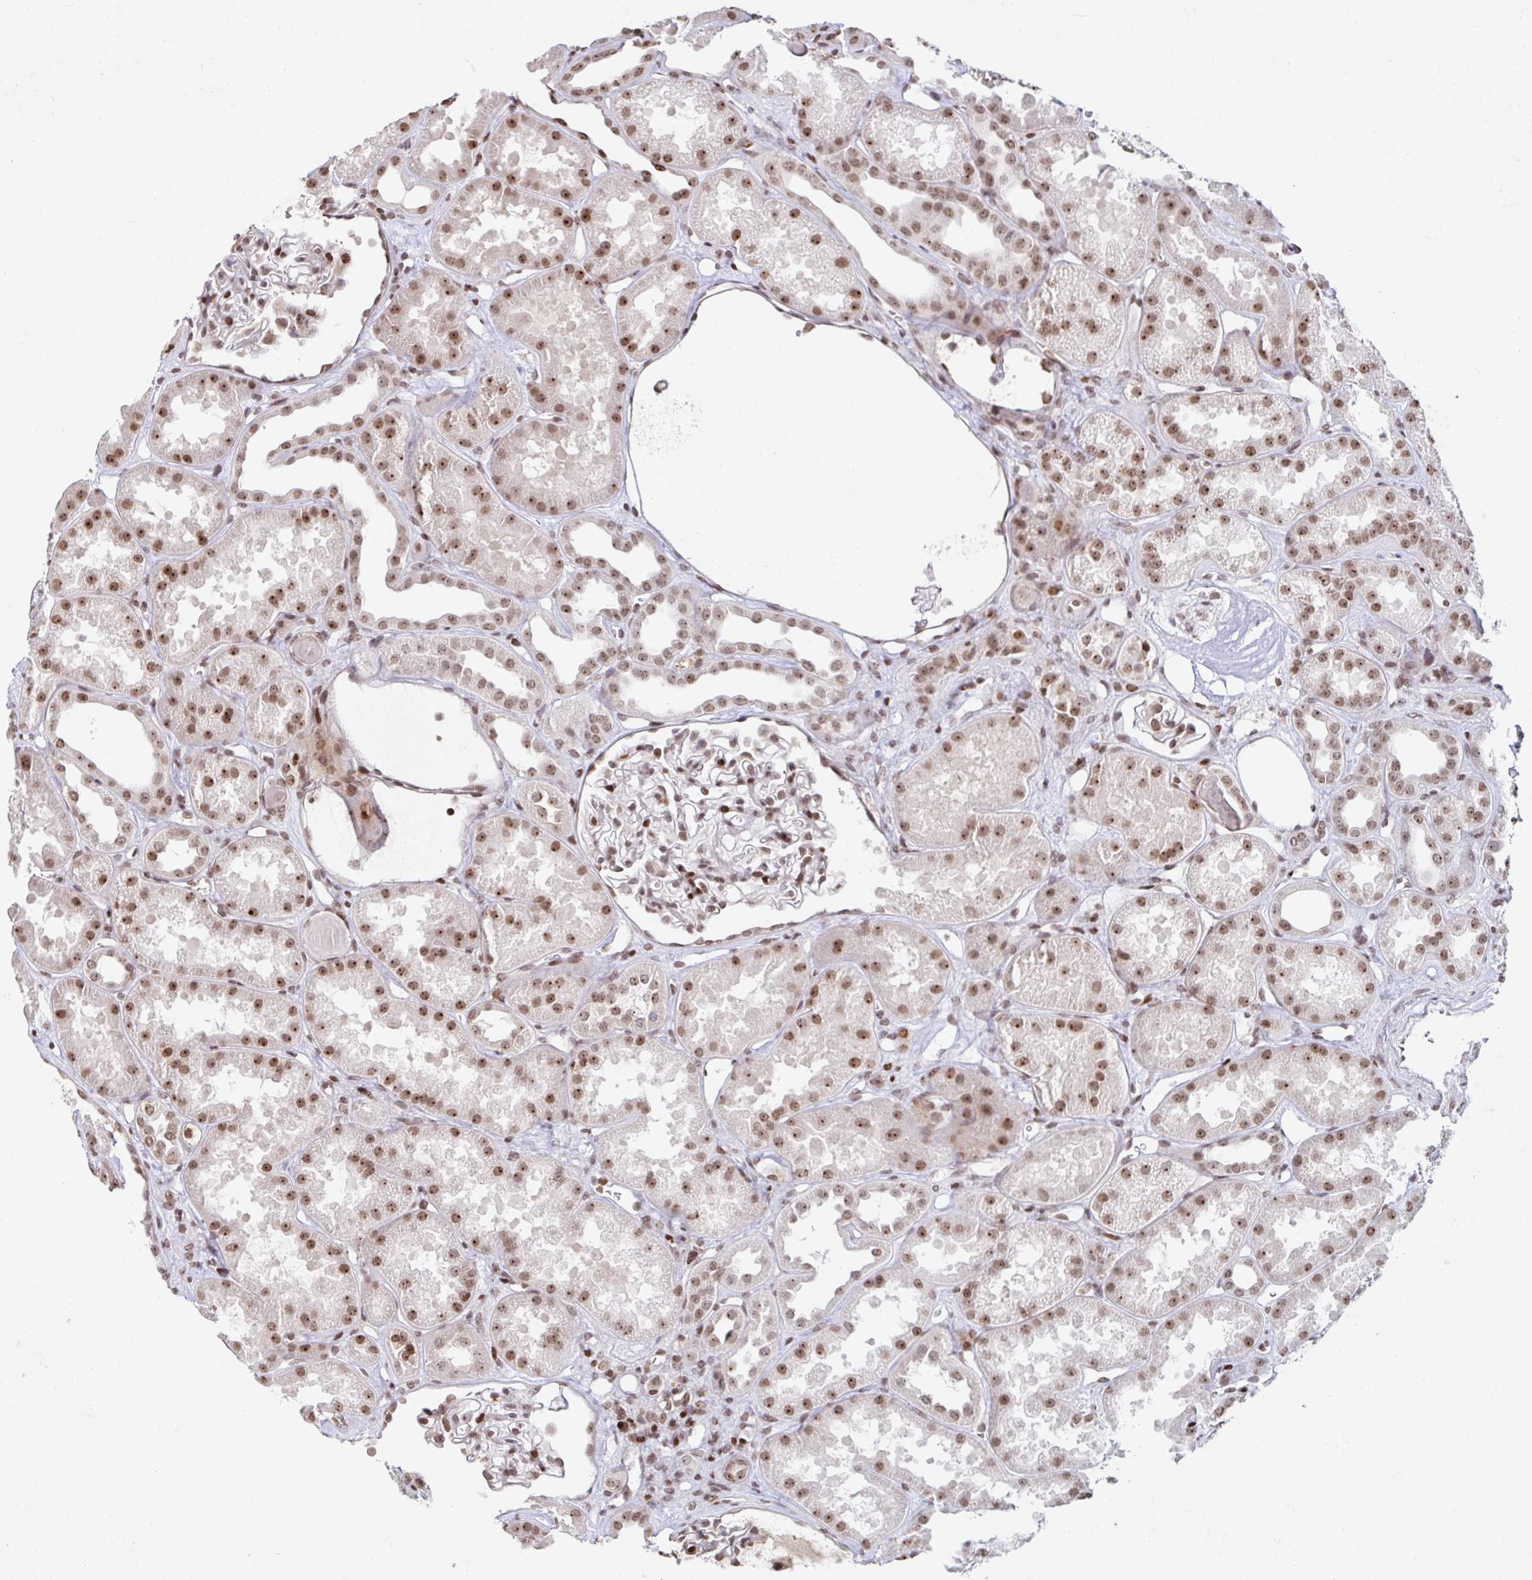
{"staining": {"intensity": "moderate", "quantity": ">75%", "location": "nuclear"}, "tissue": "kidney", "cell_type": "Cells in glomeruli", "image_type": "normal", "snomed": [{"axis": "morphology", "description": "Normal tissue, NOS"}, {"axis": "topography", "description": "Kidney"}], "caption": "Immunohistochemistry photomicrograph of benign human kidney stained for a protein (brown), which demonstrates medium levels of moderate nuclear staining in about >75% of cells in glomeruli.", "gene": "C19orf53", "patient": {"sex": "male", "age": 61}}